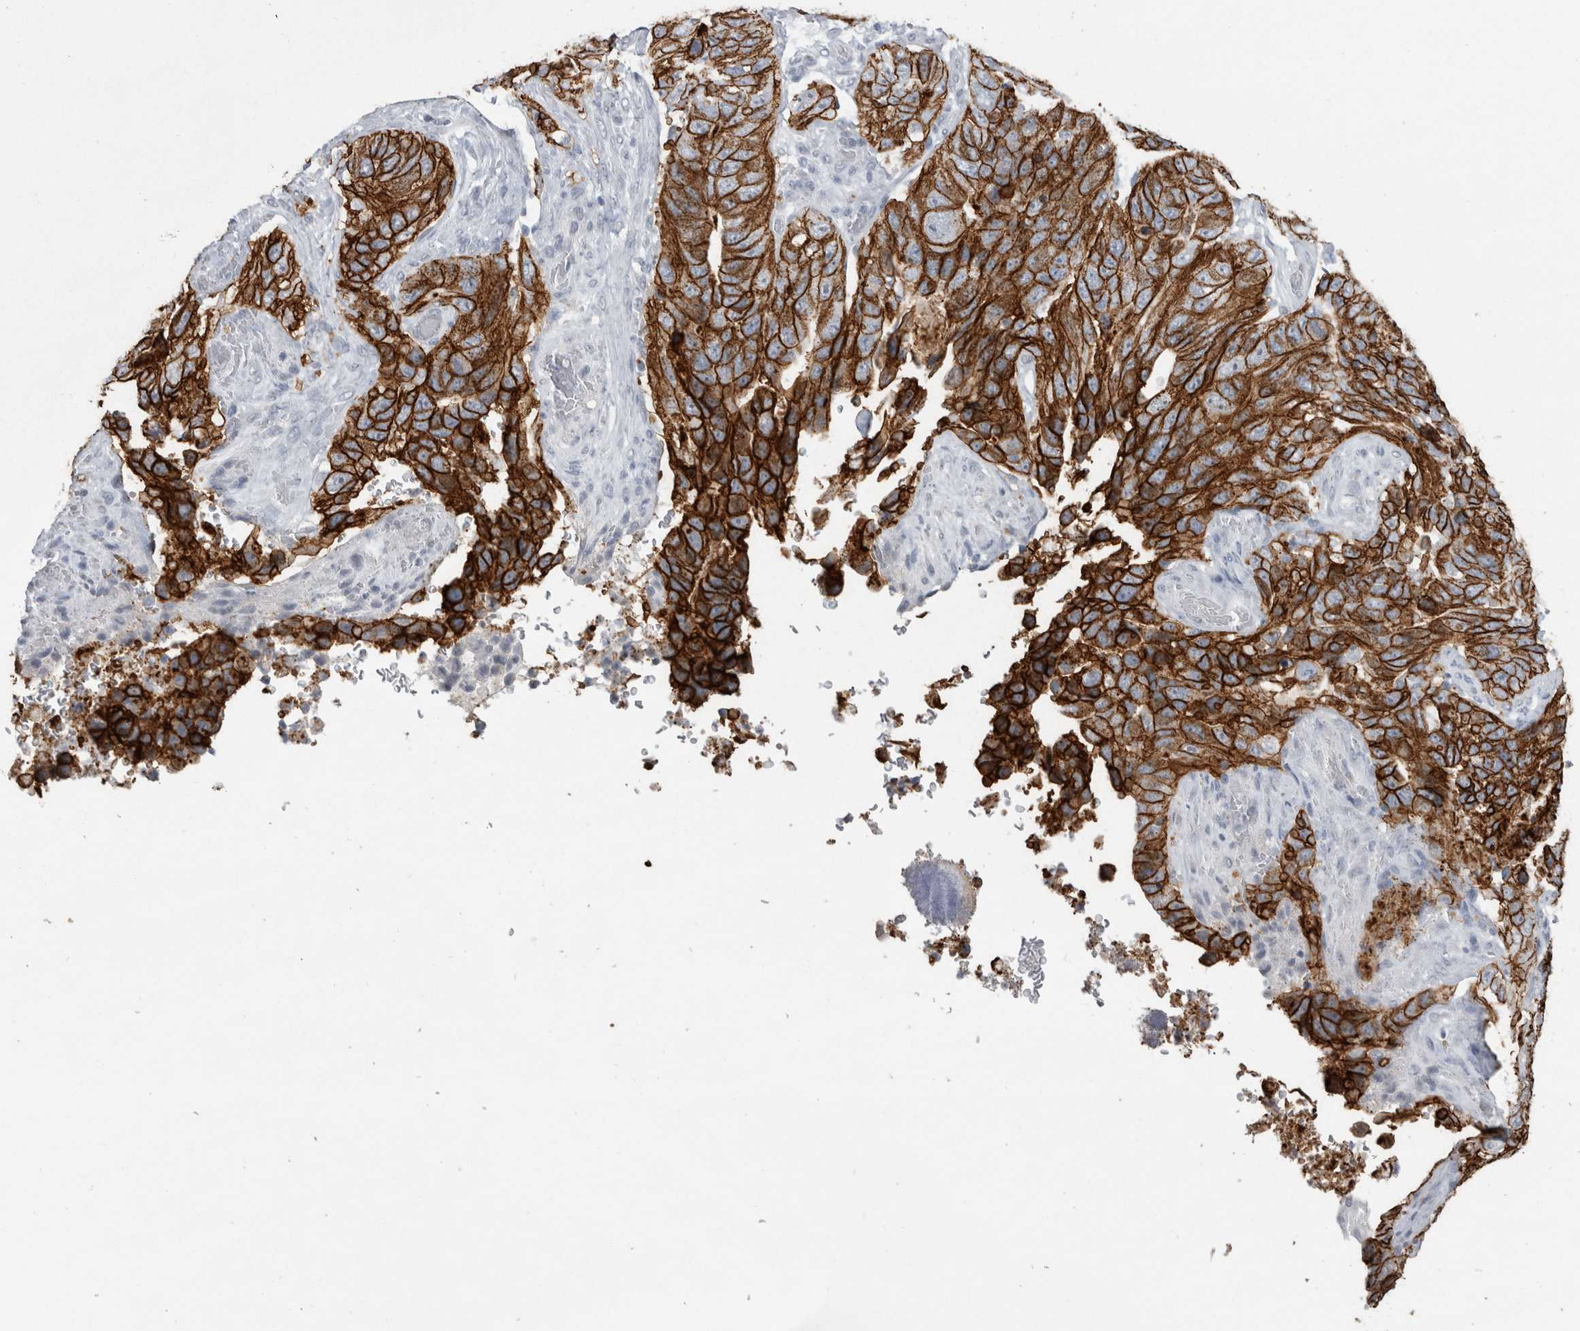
{"staining": {"intensity": "strong", "quantity": ">75%", "location": "cytoplasmic/membranous"}, "tissue": "stomach cancer", "cell_type": "Tumor cells", "image_type": "cancer", "snomed": [{"axis": "morphology", "description": "Adenocarcinoma, NOS"}, {"axis": "topography", "description": "Stomach"}], "caption": "Stomach adenocarcinoma tissue displays strong cytoplasmic/membranous expression in approximately >75% of tumor cells, visualized by immunohistochemistry.", "gene": "CDH17", "patient": {"sex": "female", "age": 89}}